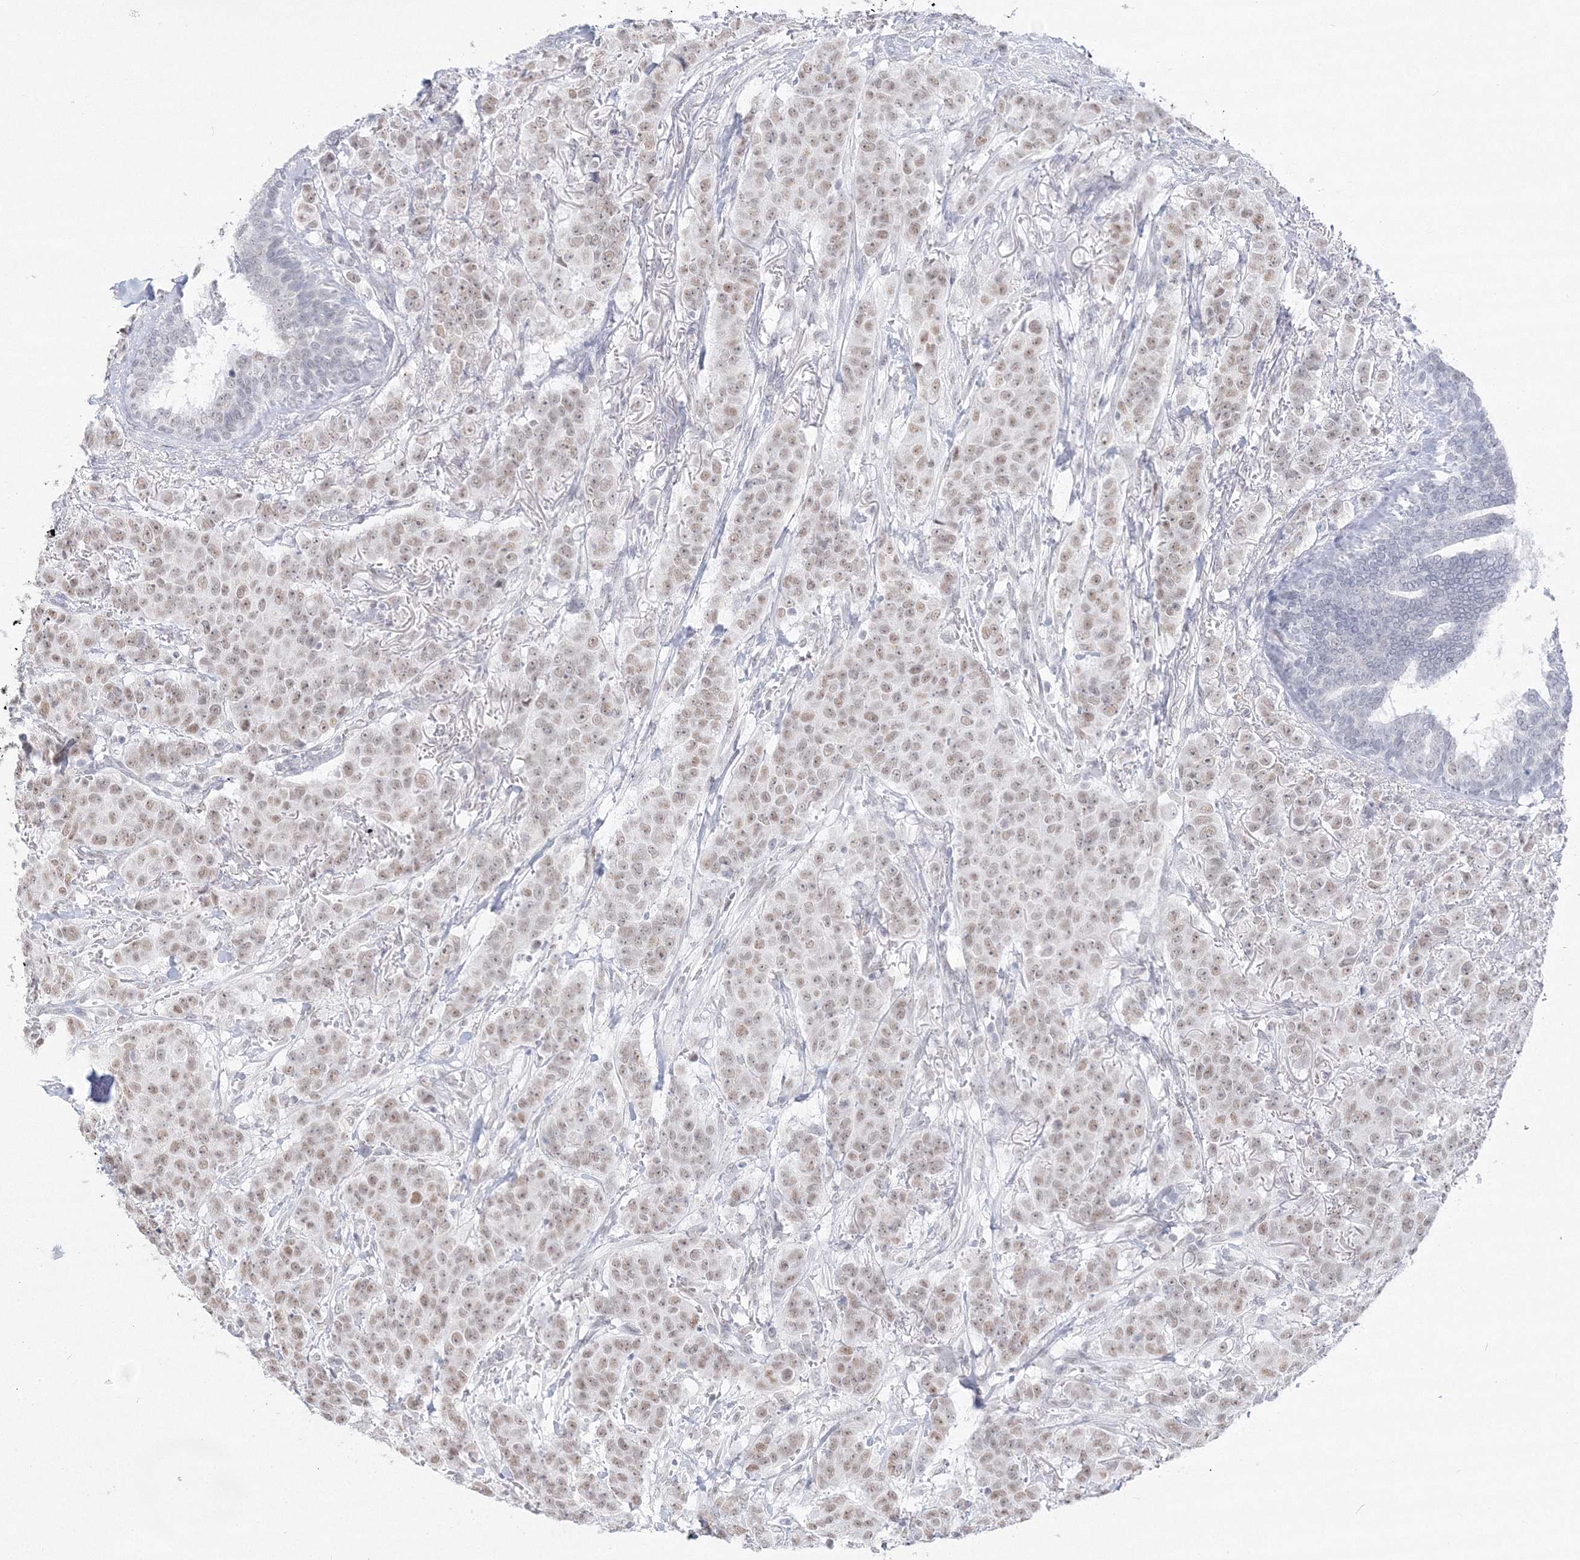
{"staining": {"intensity": "weak", "quantity": "25%-75%", "location": "nuclear"}, "tissue": "breast cancer", "cell_type": "Tumor cells", "image_type": "cancer", "snomed": [{"axis": "morphology", "description": "Duct carcinoma"}, {"axis": "topography", "description": "Breast"}], "caption": "DAB immunohistochemical staining of breast cancer (invasive ductal carcinoma) shows weak nuclear protein positivity in about 25%-75% of tumor cells.", "gene": "PPP4R2", "patient": {"sex": "female", "age": 40}}